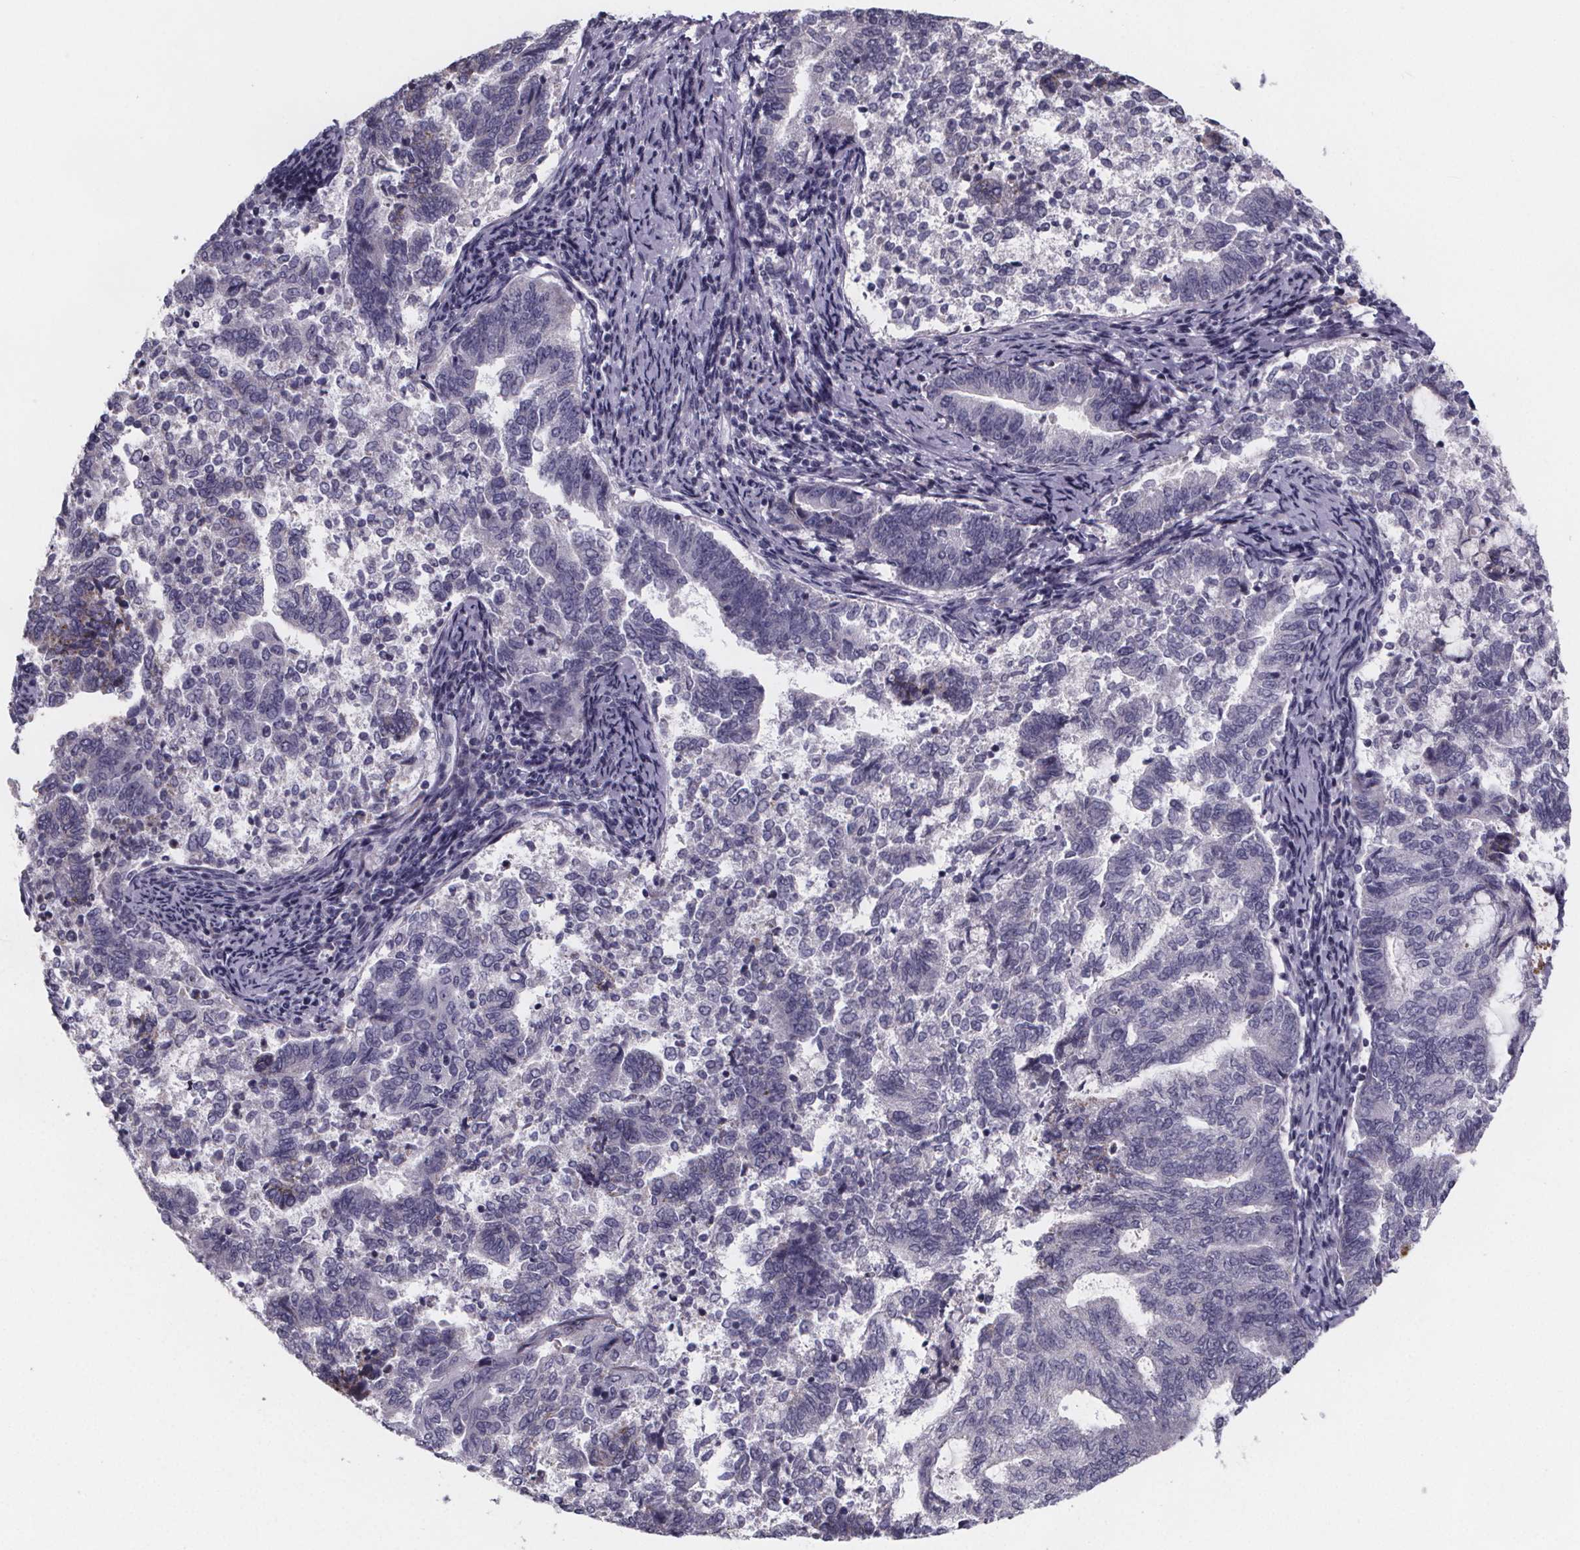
{"staining": {"intensity": "negative", "quantity": "none", "location": "none"}, "tissue": "endometrial cancer", "cell_type": "Tumor cells", "image_type": "cancer", "snomed": [{"axis": "morphology", "description": "Adenocarcinoma, NOS"}, {"axis": "topography", "description": "Endometrium"}], "caption": "This image is of endometrial cancer stained with immunohistochemistry to label a protein in brown with the nuclei are counter-stained blue. There is no expression in tumor cells. (Brightfield microscopy of DAB (3,3'-diaminobenzidine) IHC at high magnification).", "gene": "PAH", "patient": {"sex": "female", "age": 65}}